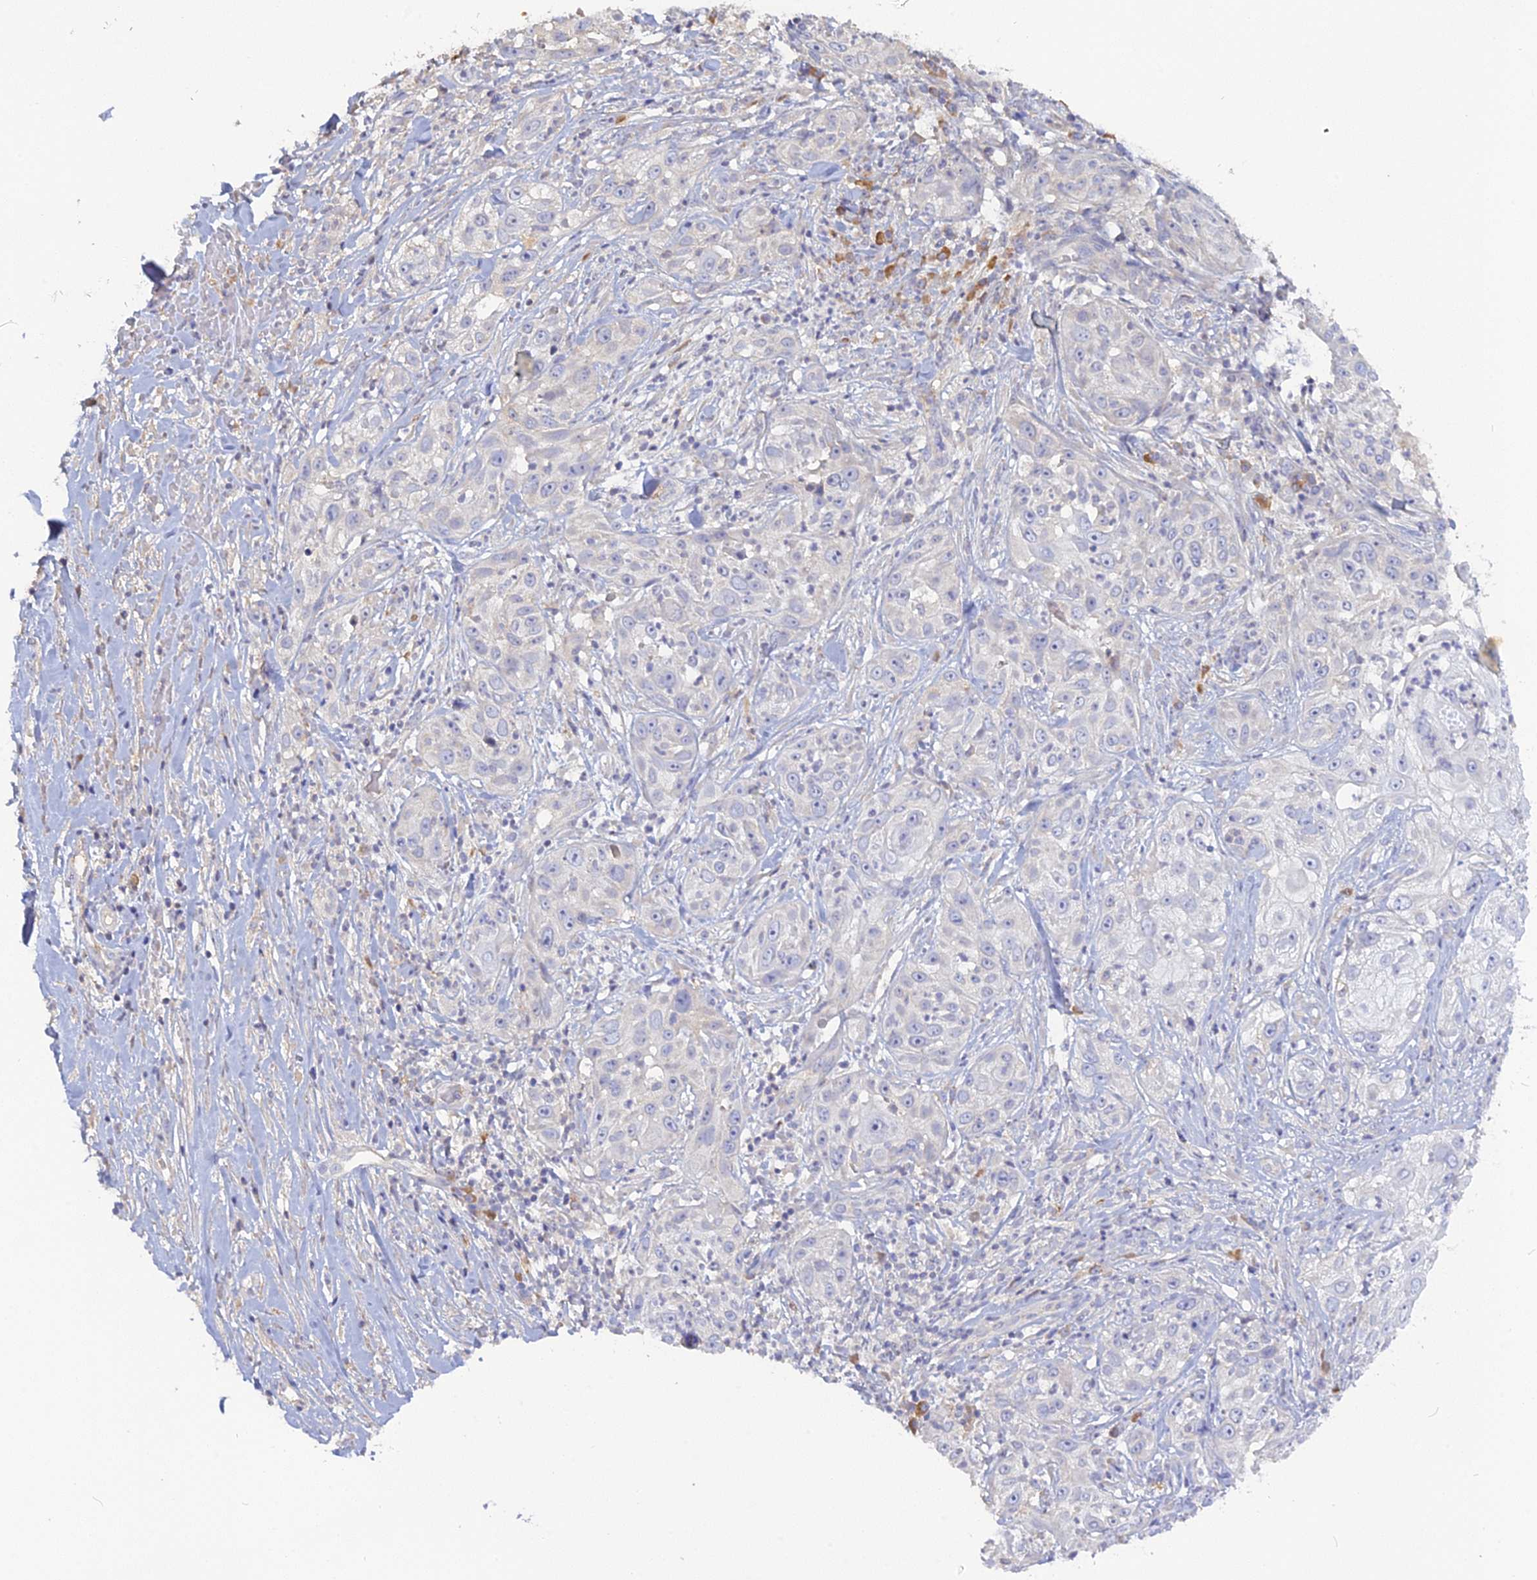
{"staining": {"intensity": "negative", "quantity": "none", "location": "none"}, "tissue": "skin cancer", "cell_type": "Tumor cells", "image_type": "cancer", "snomed": [{"axis": "morphology", "description": "Squamous cell carcinoma, NOS"}, {"axis": "topography", "description": "Skin"}], "caption": "The photomicrograph displays no significant staining in tumor cells of skin cancer (squamous cell carcinoma).", "gene": "ADGRA1", "patient": {"sex": "female", "age": 44}}